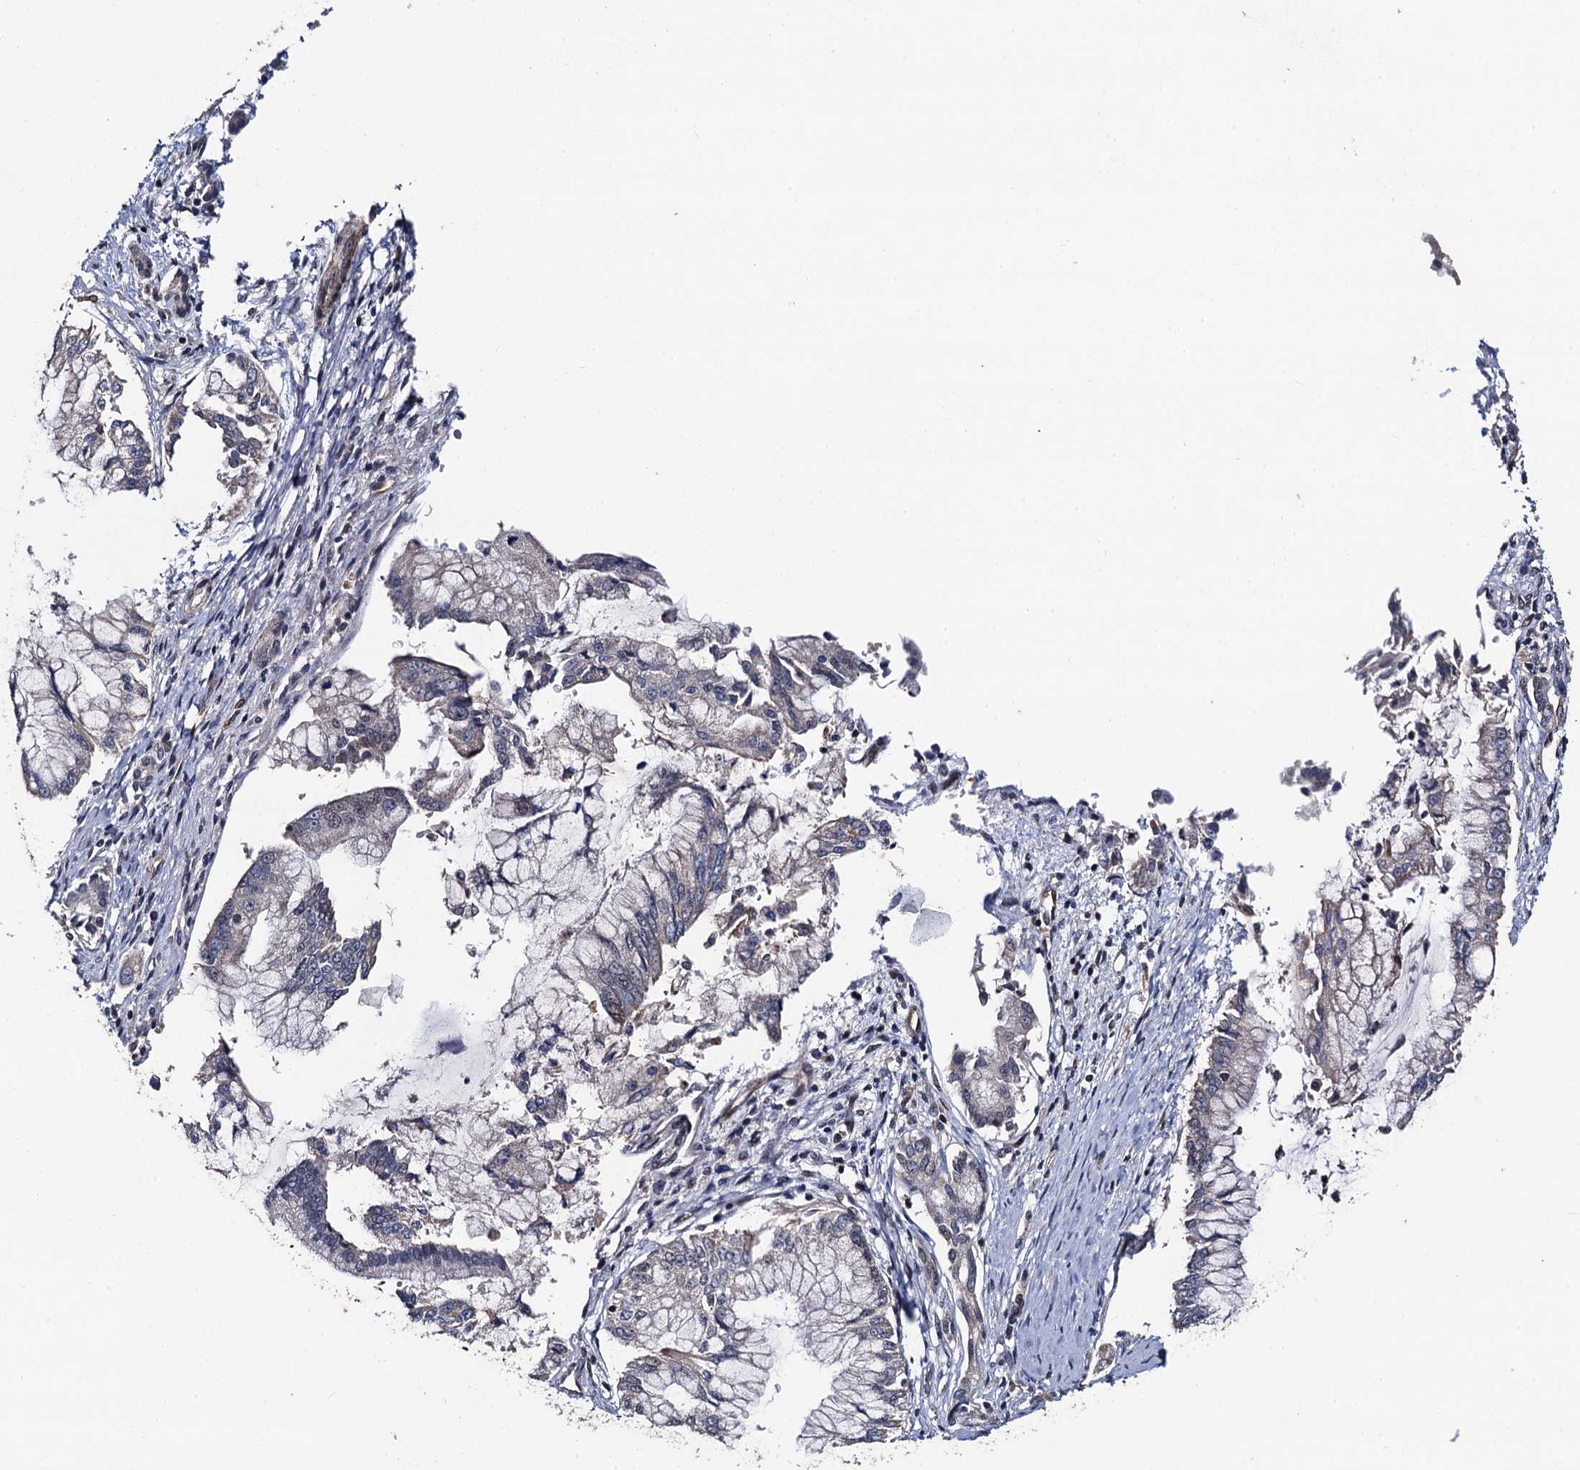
{"staining": {"intensity": "weak", "quantity": "<25%", "location": "cytoplasmic/membranous"}, "tissue": "pancreatic cancer", "cell_type": "Tumor cells", "image_type": "cancer", "snomed": [{"axis": "morphology", "description": "Adenocarcinoma, NOS"}, {"axis": "topography", "description": "Pancreas"}], "caption": "A high-resolution histopathology image shows immunohistochemistry (IHC) staining of pancreatic cancer (adenocarcinoma), which shows no significant positivity in tumor cells.", "gene": "PPTC7", "patient": {"sex": "male", "age": 46}}